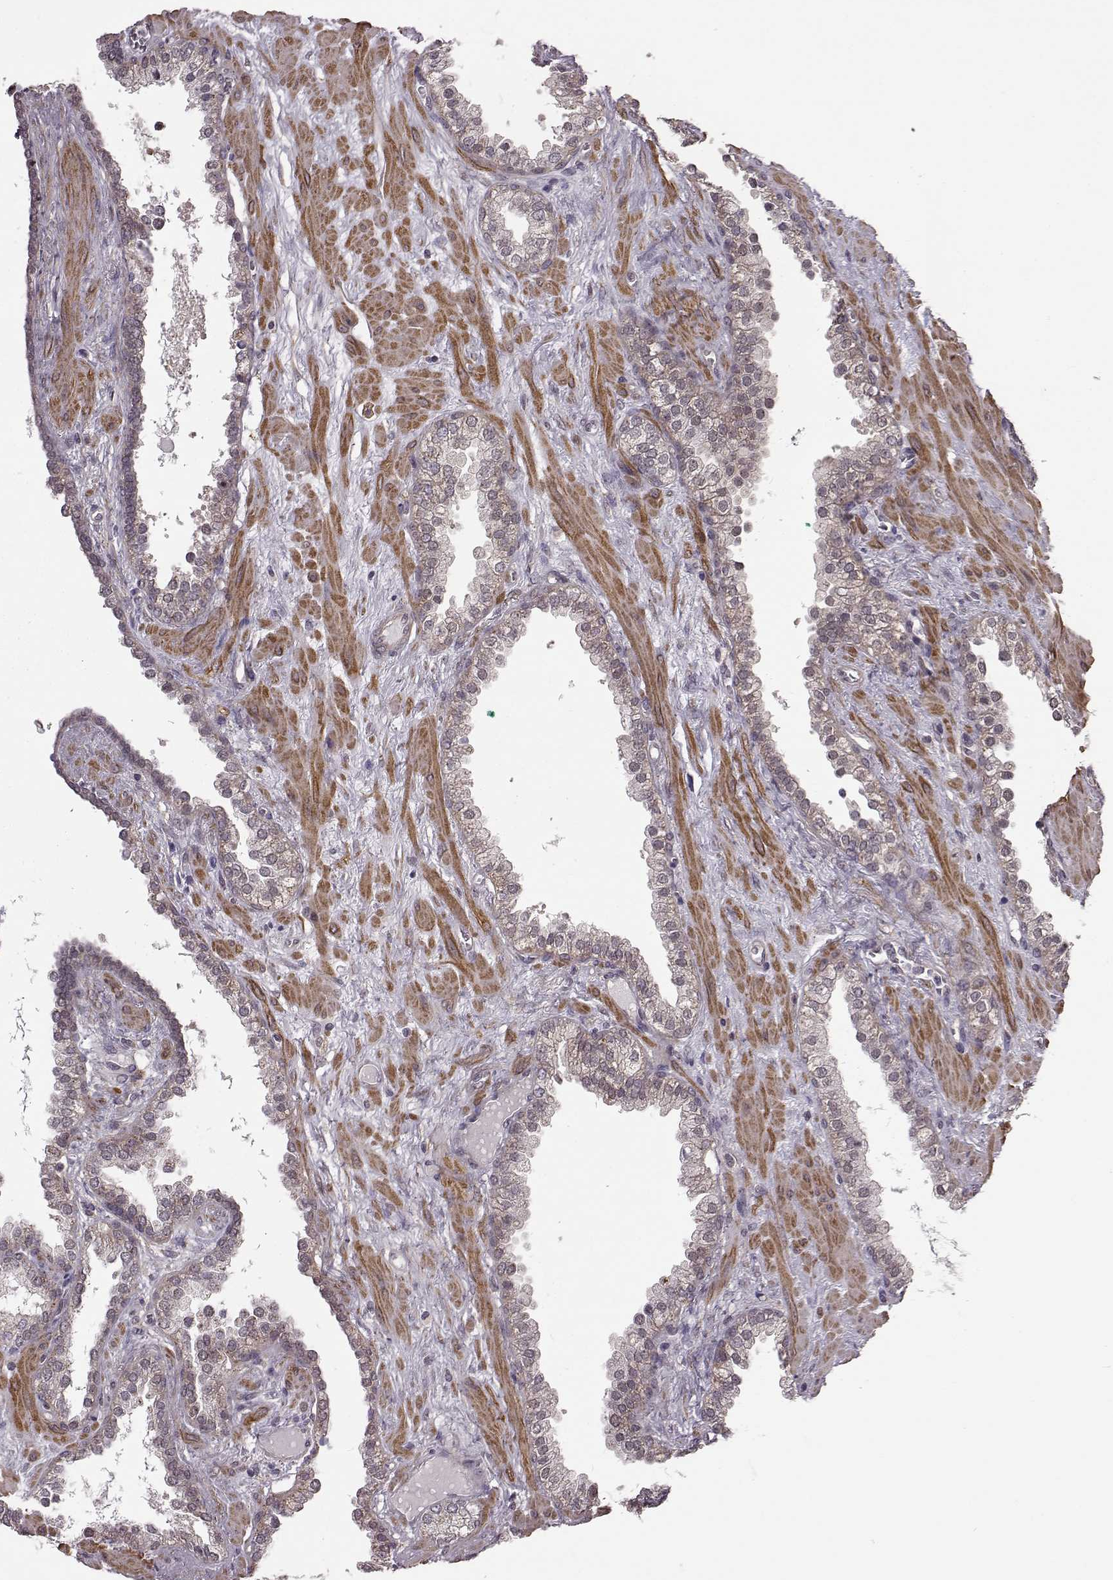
{"staining": {"intensity": "weak", "quantity": "25%-75%", "location": "cytoplasmic/membranous"}, "tissue": "prostate cancer", "cell_type": "Tumor cells", "image_type": "cancer", "snomed": [{"axis": "morphology", "description": "Adenocarcinoma, Low grade"}, {"axis": "topography", "description": "Prostate"}], "caption": "Protein positivity by IHC exhibits weak cytoplasmic/membranous expression in approximately 25%-75% of tumor cells in prostate cancer (low-grade adenocarcinoma).", "gene": "FNIP2", "patient": {"sex": "male", "age": 62}}